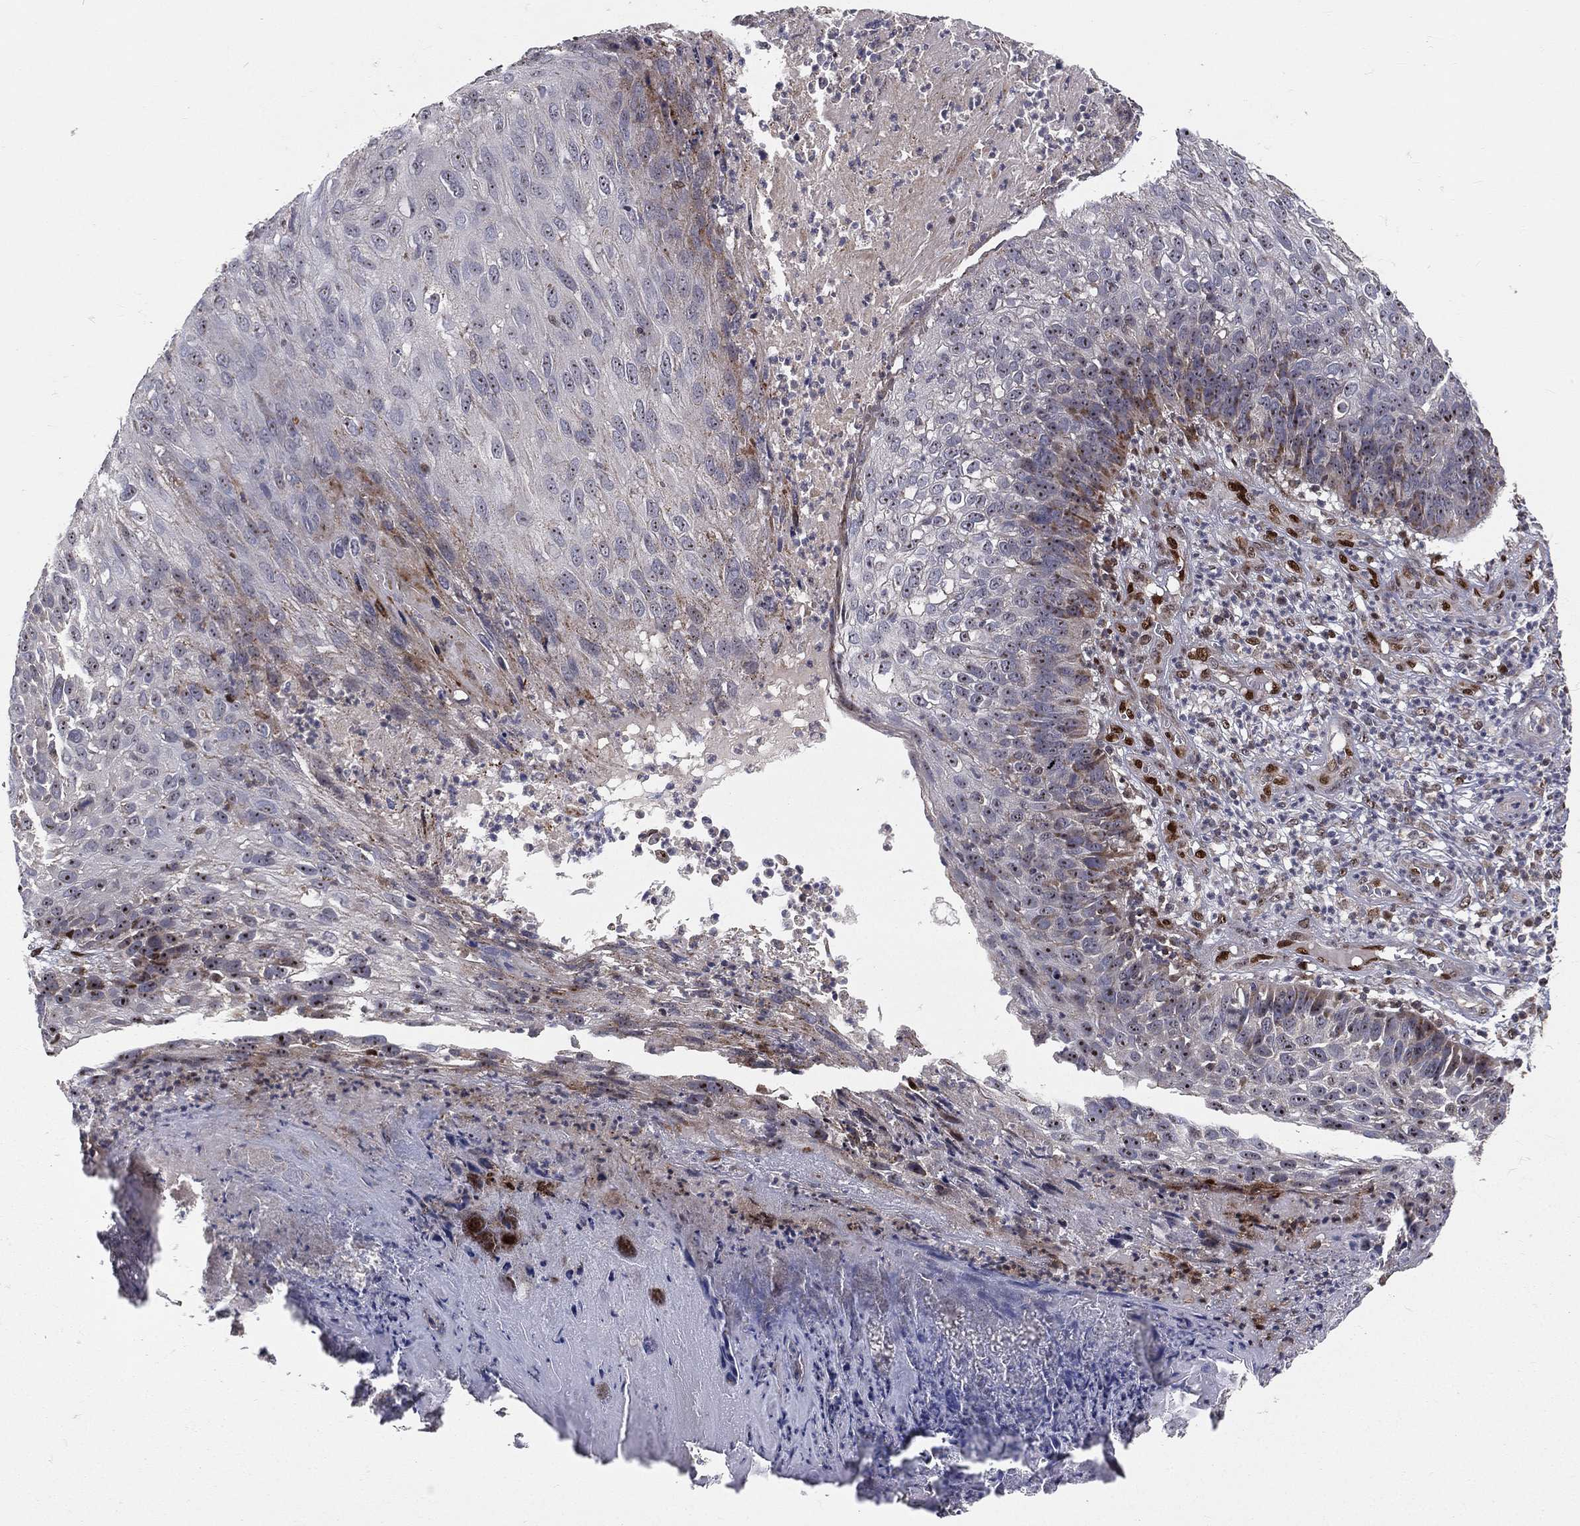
{"staining": {"intensity": "moderate", "quantity": "<25%", "location": "cytoplasmic/membranous"}, "tissue": "skin cancer", "cell_type": "Tumor cells", "image_type": "cancer", "snomed": [{"axis": "morphology", "description": "Squamous cell carcinoma, NOS"}, {"axis": "topography", "description": "Skin"}], "caption": "Human skin cancer stained with a protein marker reveals moderate staining in tumor cells.", "gene": "ZEB1", "patient": {"sex": "male", "age": 92}}